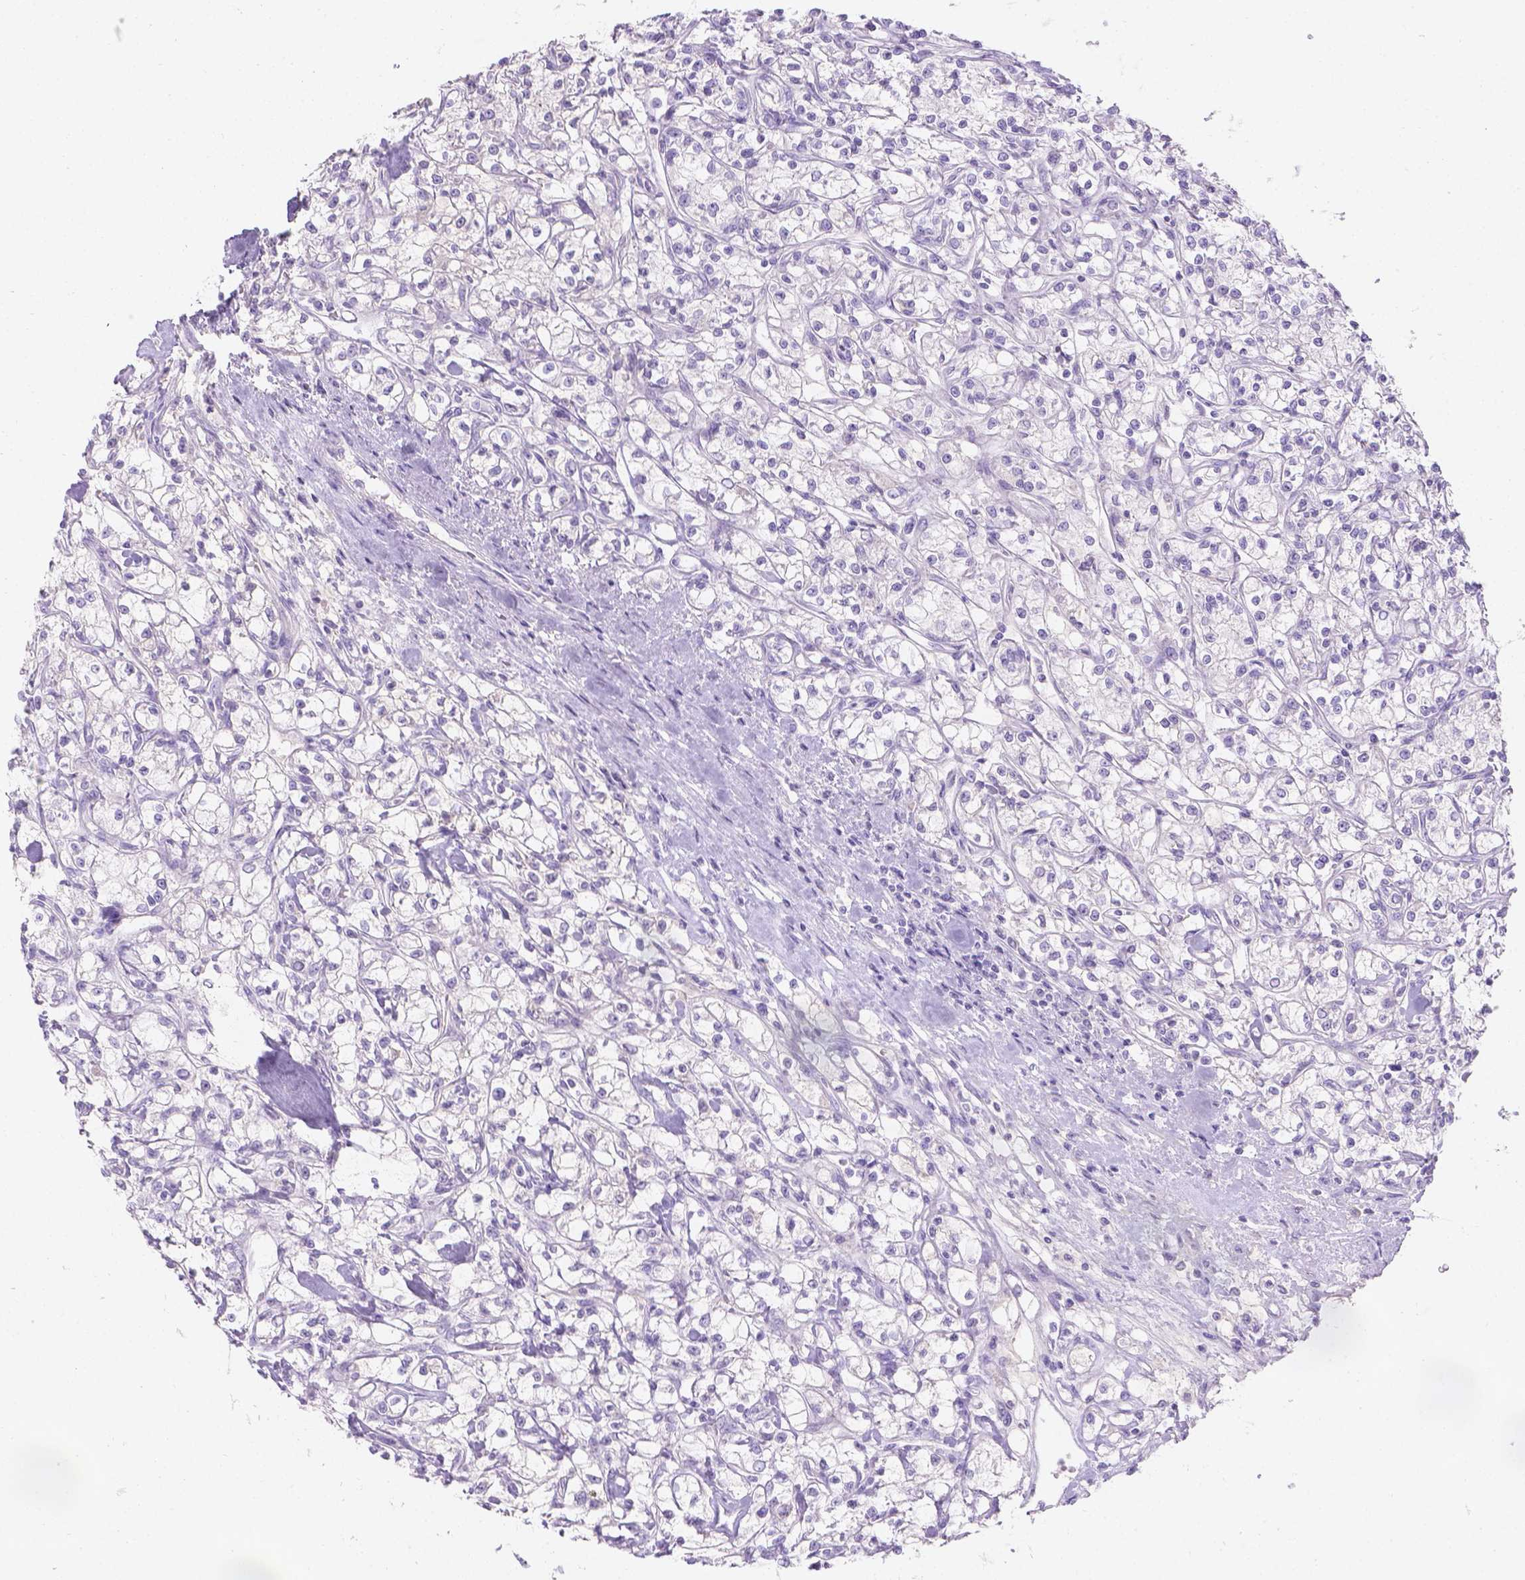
{"staining": {"intensity": "negative", "quantity": "none", "location": "none"}, "tissue": "renal cancer", "cell_type": "Tumor cells", "image_type": "cancer", "snomed": [{"axis": "morphology", "description": "Adenocarcinoma, NOS"}, {"axis": "topography", "description": "Kidney"}], "caption": "High magnification brightfield microscopy of renal adenocarcinoma stained with DAB (brown) and counterstained with hematoxylin (blue): tumor cells show no significant positivity. Nuclei are stained in blue.", "gene": "GAL3ST2", "patient": {"sex": "female", "age": 59}}